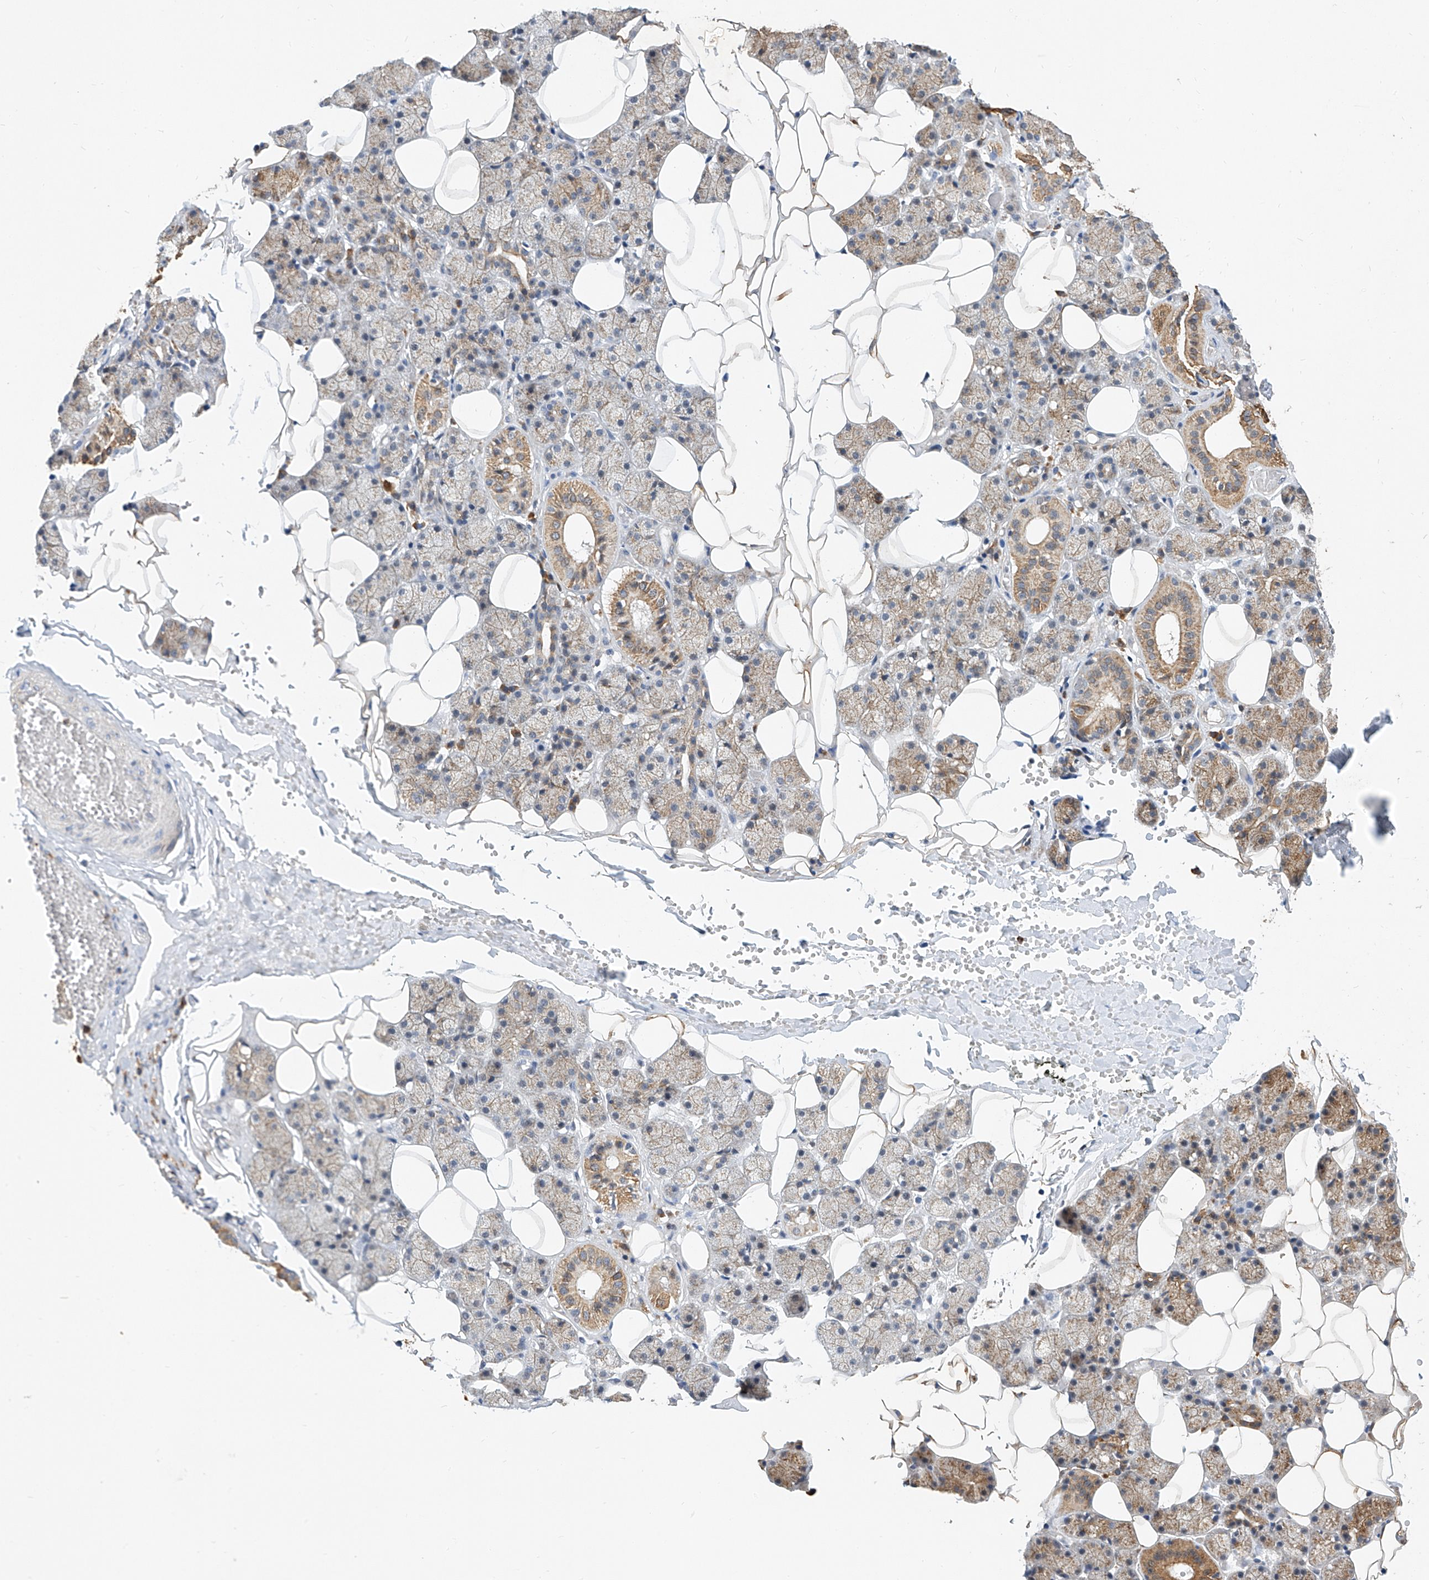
{"staining": {"intensity": "moderate", "quantity": "25%-75%", "location": "cytoplasmic/membranous"}, "tissue": "salivary gland", "cell_type": "Glandular cells", "image_type": "normal", "snomed": [{"axis": "morphology", "description": "Normal tissue, NOS"}, {"axis": "topography", "description": "Salivary gland"}], "caption": "High-power microscopy captured an immunohistochemistry histopathology image of normal salivary gland, revealing moderate cytoplasmic/membranous staining in approximately 25%-75% of glandular cells. (Stains: DAB (3,3'-diaminobenzidine) in brown, nuclei in blue, Microscopy: brightfield microscopy at high magnification).", "gene": "MFSD4B", "patient": {"sex": "female", "age": 33}}